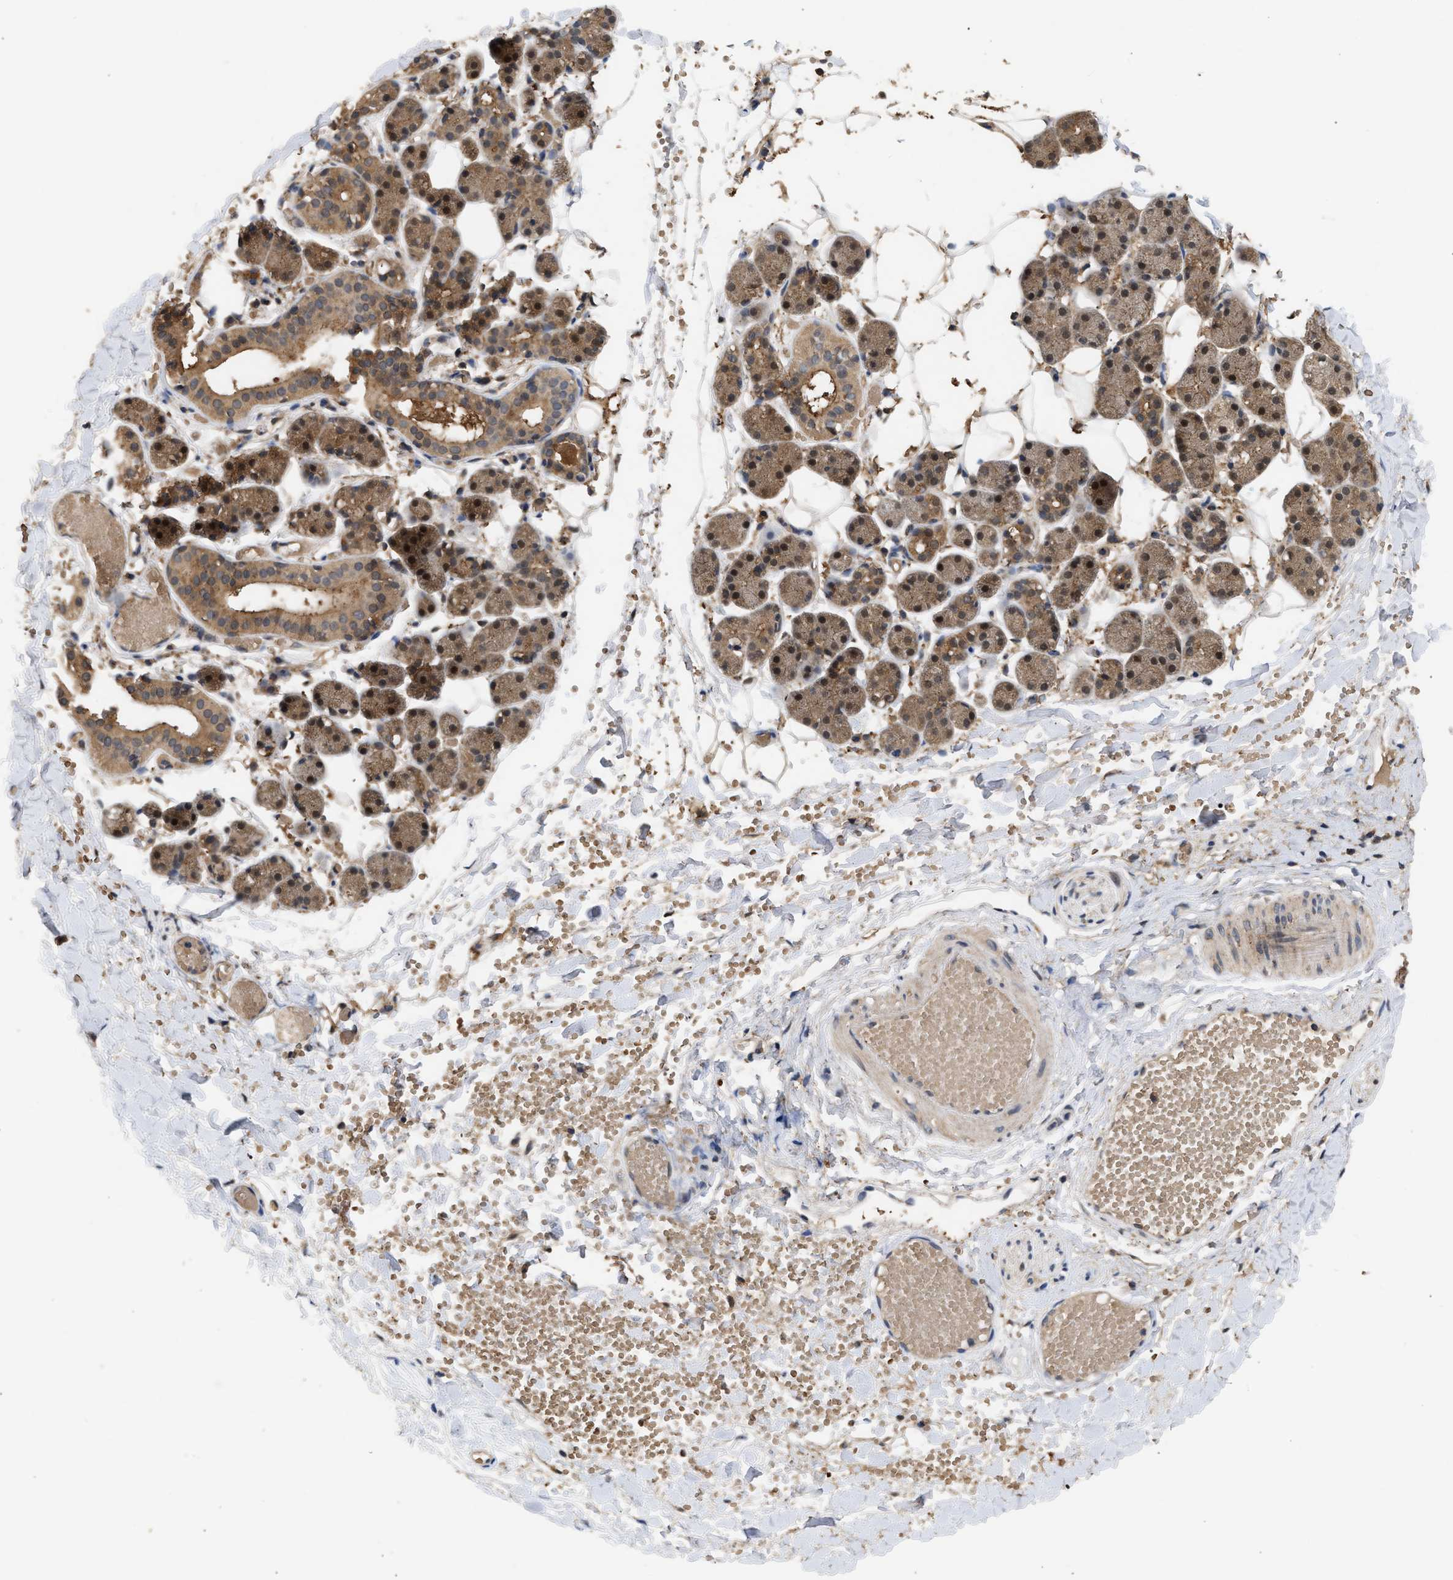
{"staining": {"intensity": "moderate", "quantity": ">75%", "location": "cytoplasmic/membranous,nuclear"}, "tissue": "salivary gland", "cell_type": "Glandular cells", "image_type": "normal", "snomed": [{"axis": "morphology", "description": "Normal tissue, NOS"}, {"axis": "topography", "description": "Salivary gland"}], "caption": "Immunohistochemistry (IHC) of benign salivary gland exhibits medium levels of moderate cytoplasmic/membranous,nuclear positivity in about >75% of glandular cells. Nuclei are stained in blue.", "gene": "FITM1", "patient": {"sex": "female", "age": 33}}